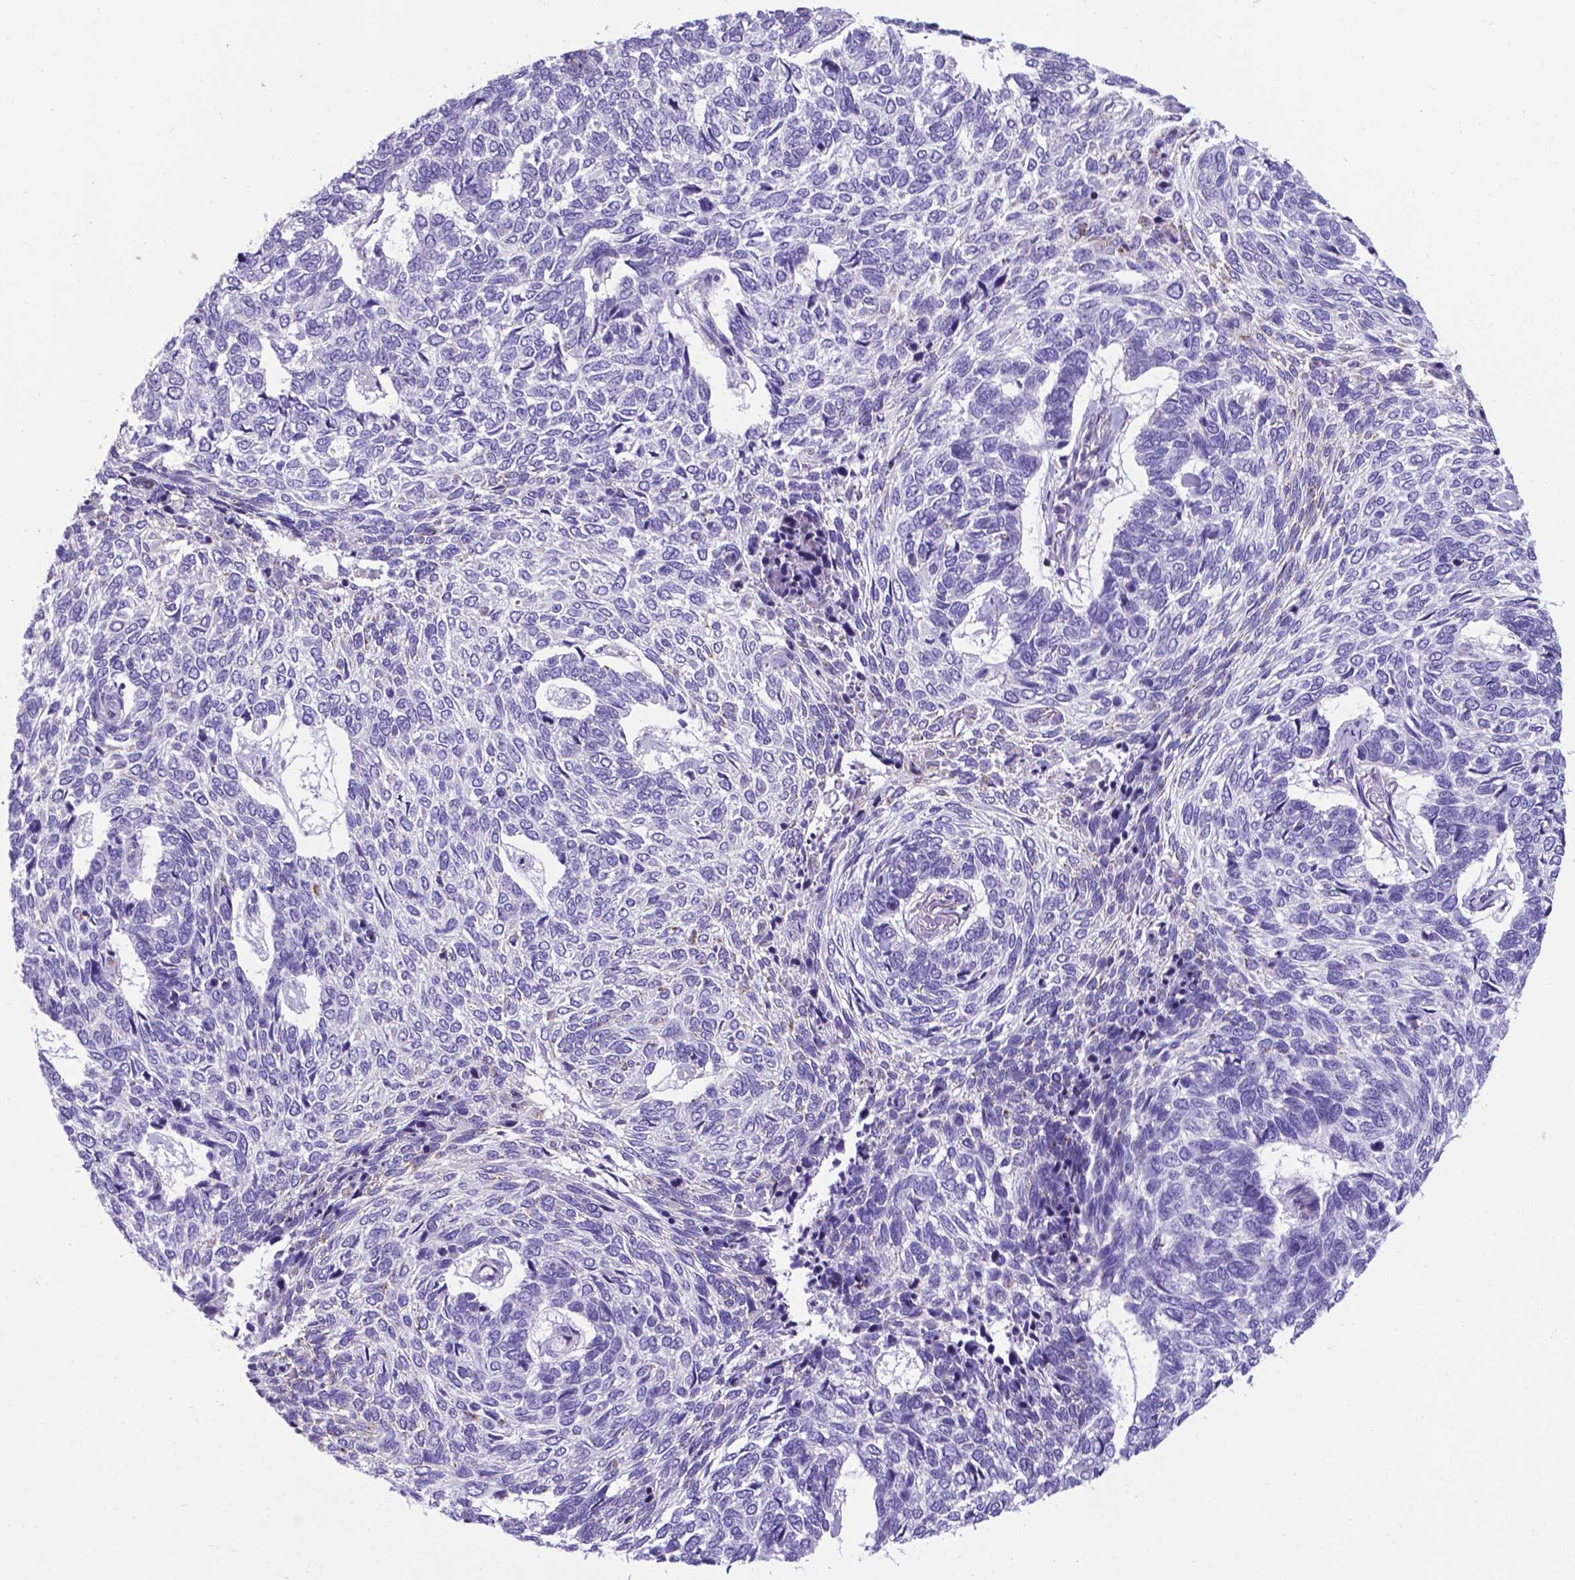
{"staining": {"intensity": "negative", "quantity": "none", "location": "none"}, "tissue": "skin cancer", "cell_type": "Tumor cells", "image_type": "cancer", "snomed": [{"axis": "morphology", "description": "Basal cell carcinoma"}, {"axis": "topography", "description": "Skin"}], "caption": "Immunohistochemistry of skin cancer (basal cell carcinoma) displays no staining in tumor cells.", "gene": "POU3F3", "patient": {"sex": "female", "age": 65}}